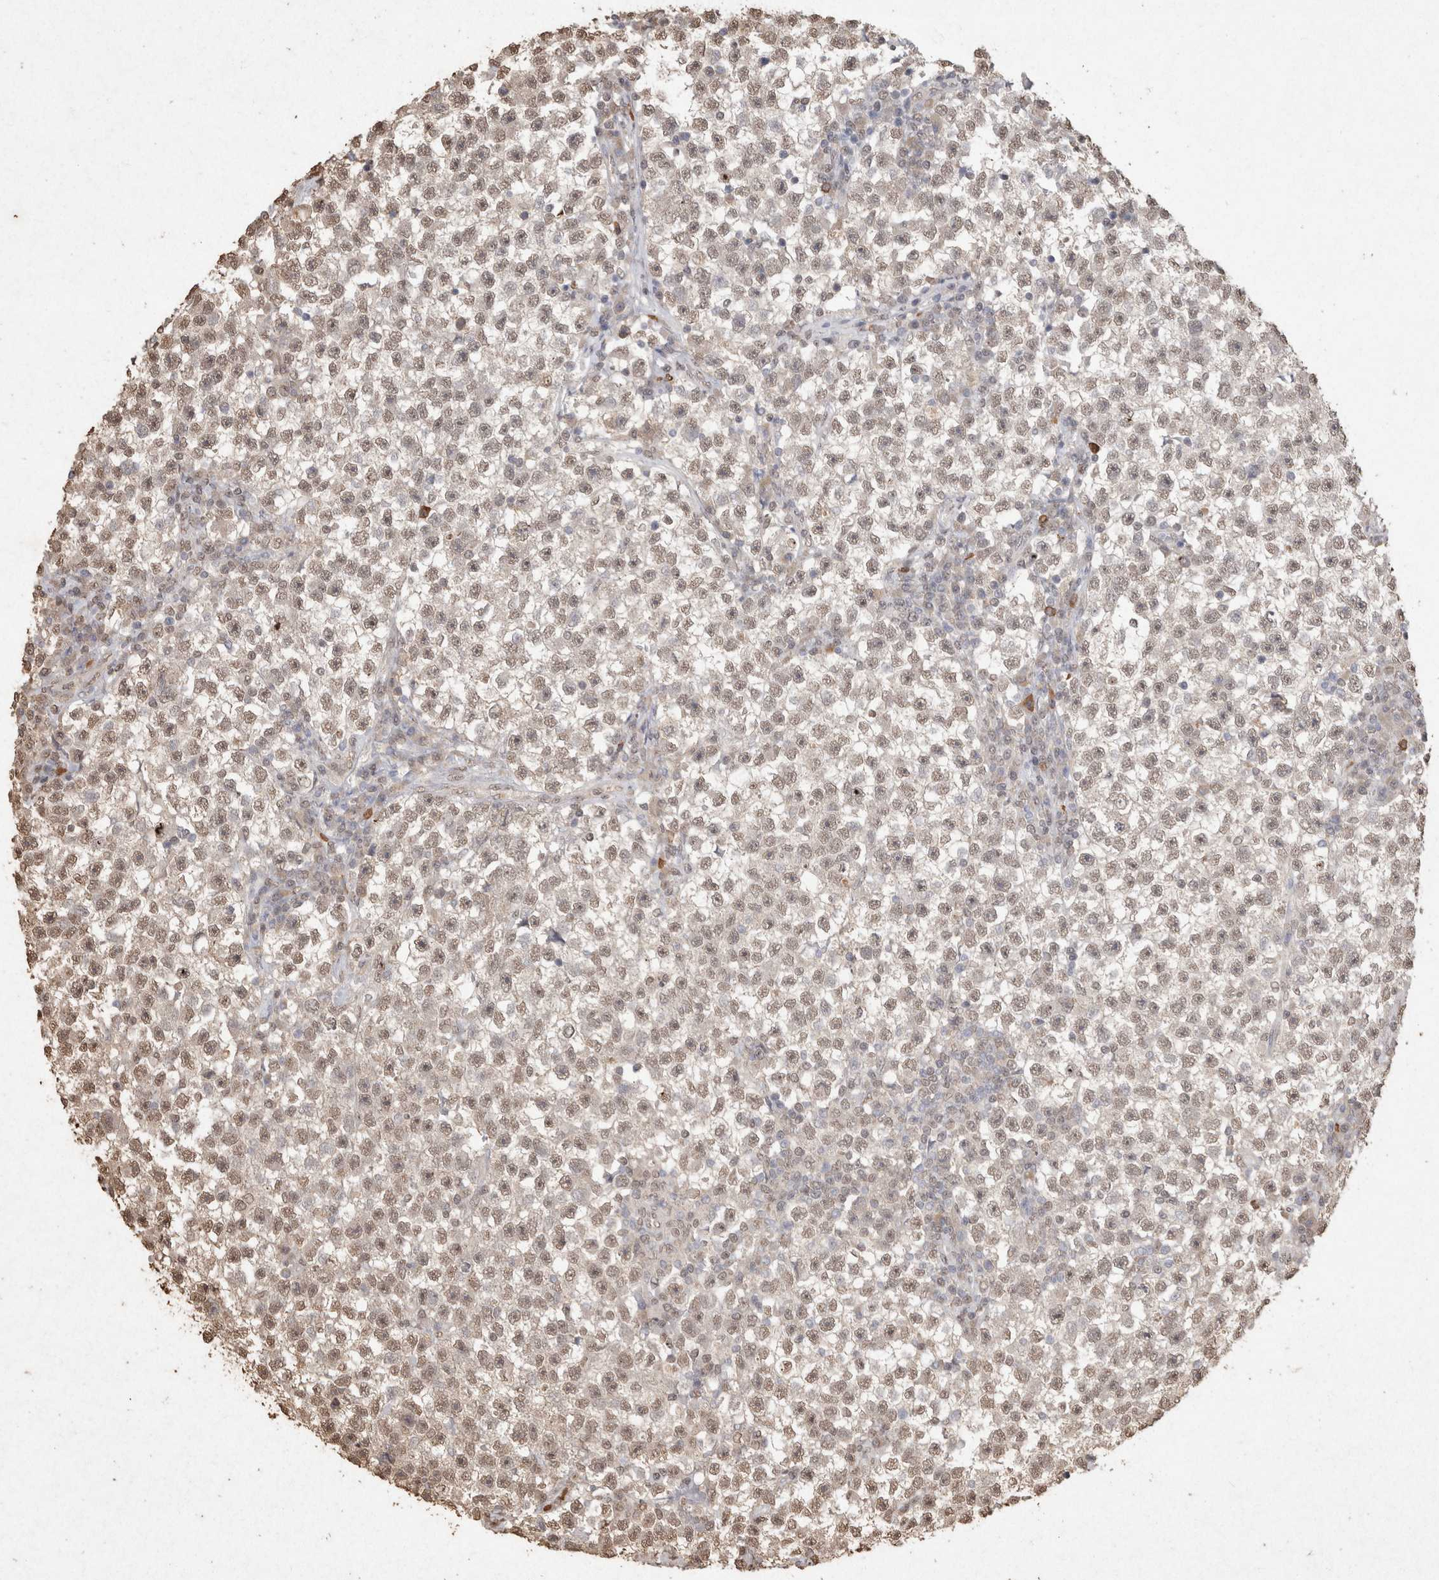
{"staining": {"intensity": "weak", "quantity": ">75%", "location": "nuclear"}, "tissue": "testis cancer", "cell_type": "Tumor cells", "image_type": "cancer", "snomed": [{"axis": "morphology", "description": "Seminoma, NOS"}, {"axis": "topography", "description": "Testis"}], "caption": "There is low levels of weak nuclear expression in tumor cells of seminoma (testis), as demonstrated by immunohistochemical staining (brown color).", "gene": "MLX", "patient": {"sex": "male", "age": 22}}